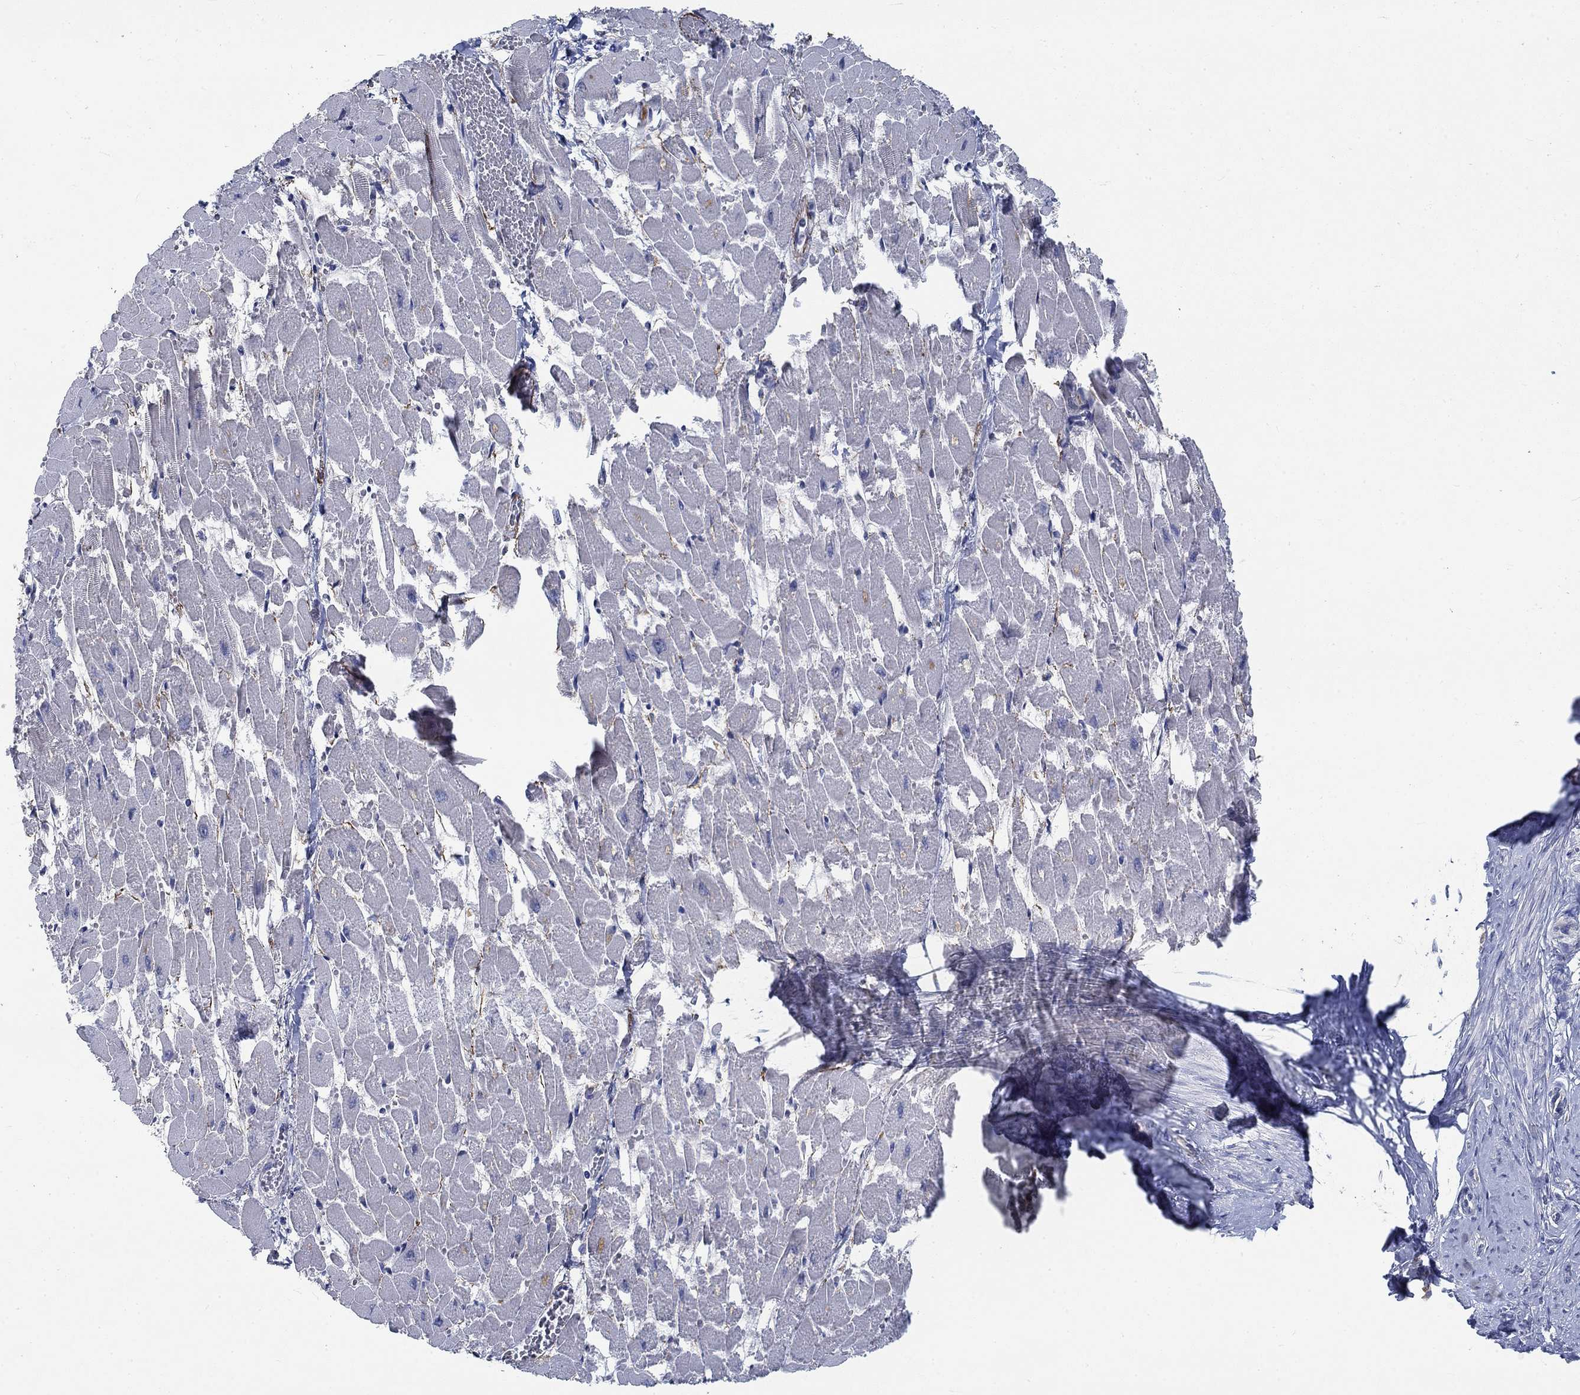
{"staining": {"intensity": "negative", "quantity": "none", "location": "none"}, "tissue": "heart muscle", "cell_type": "Cardiomyocytes", "image_type": "normal", "snomed": [{"axis": "morphology", "description": "Normal tissue, NOS"}, {"axis": "topography", "description": "Heart"}], "caption": "The immunohistochemistry (IHC) image has no significant expression in cardiomyocytes of heart muscle. (DAB (3,3'-diaminobenzidine) IHC with hematoxylin counter stain).", "gene": "MMP24", "patient": {"sex": "female", "age": 52}}